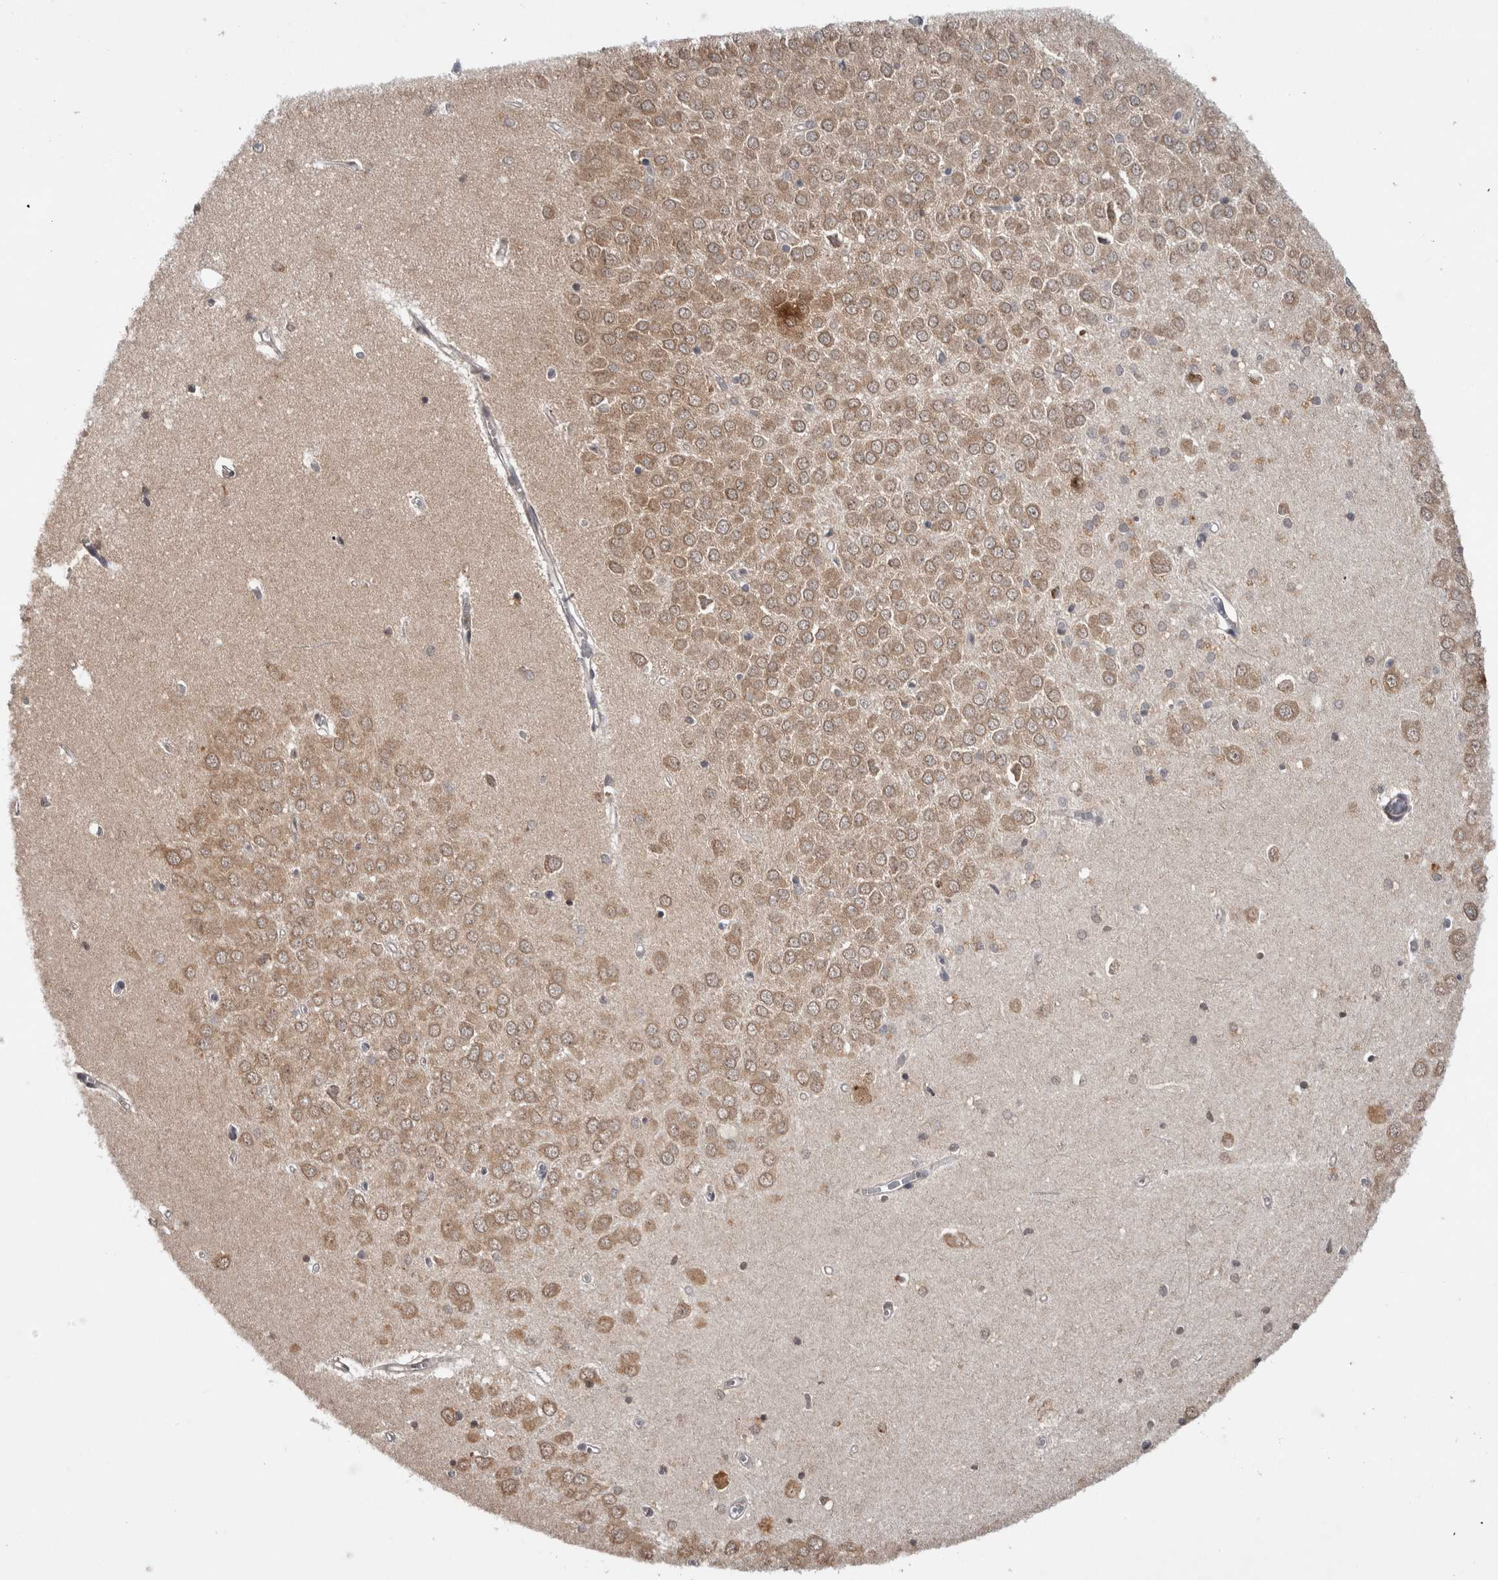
{"staining": {"intensity": "moderate", "quantity": "<25%", "location": "cytoplasmic/membranous"}, "tissue": "hippocampus", "cell_type": "Glial cells", "image_type": "normal", "snomed": [{"axis": "morphology", "description": "Normal tissue, NOS"}, {"axis": "topography", "description": "Hippocampus"}], "caption": "Protein analysis of benign hippocampus demonstrates moderate cytoplasmic/membranous positivity in about <25% of glial cells. The staining is performed using DAB brown chromogen to label protein expression. The nuclei are counter-stained blue using hematoxylin.", "gene": "HMOX2", "patient": {"sex": "male", "age": 70}}